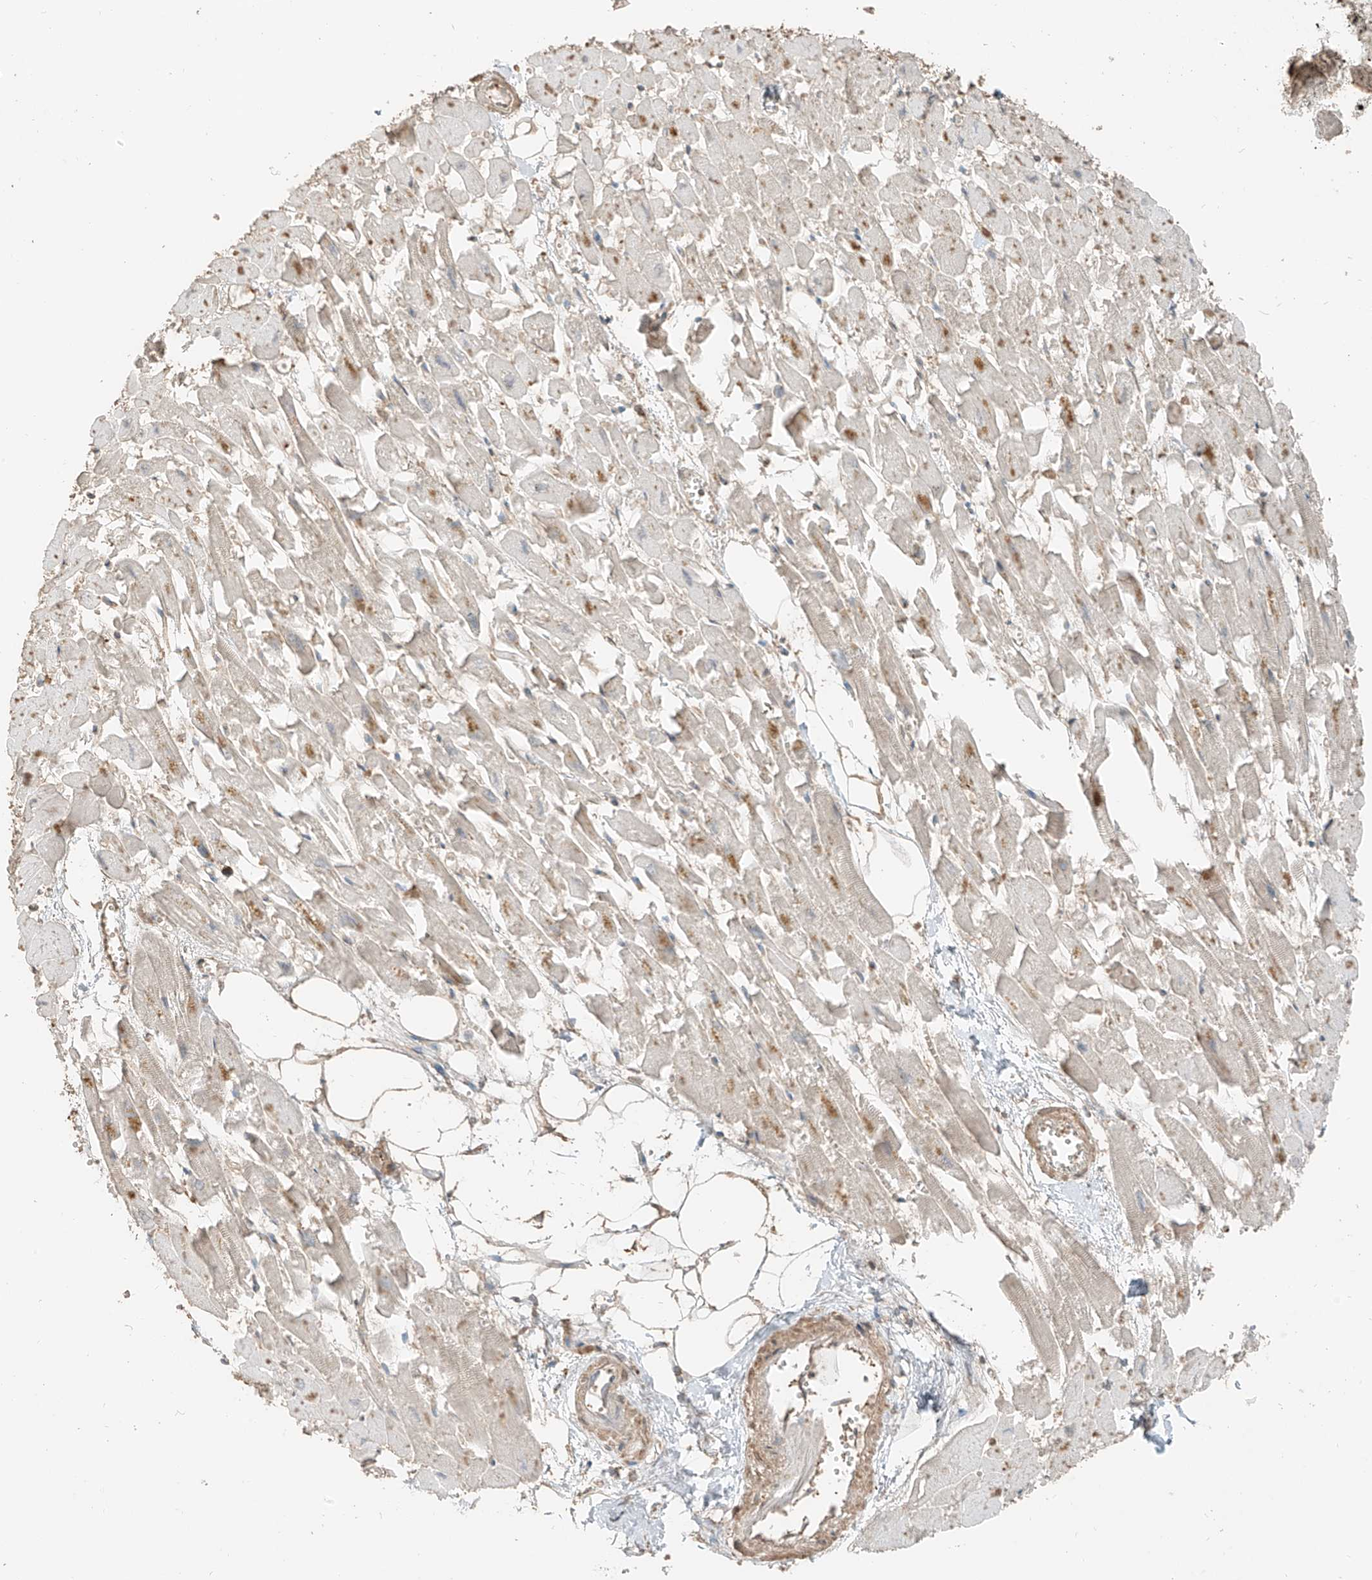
{"staining": {"intensity": "negative", "quantity": "none", "location": "none"}, "tissue": "heart muscle", "cell_type": "Cardiomyocytes", "image_type": "normal", "snomed": [{"axis": "morphology", "description": "Normal tissue, NOS"}, {"axis": "topography", "description": "Heart"}], "caption": "Image shows no protein staining in cardiomyocytes of unremarkable heart muscle. (DAB immunohistochemistry visualized using brightfield microscopy, high magnification).", "gene": "RFTN2", "patient": {"sex": "female", "age": 64}}